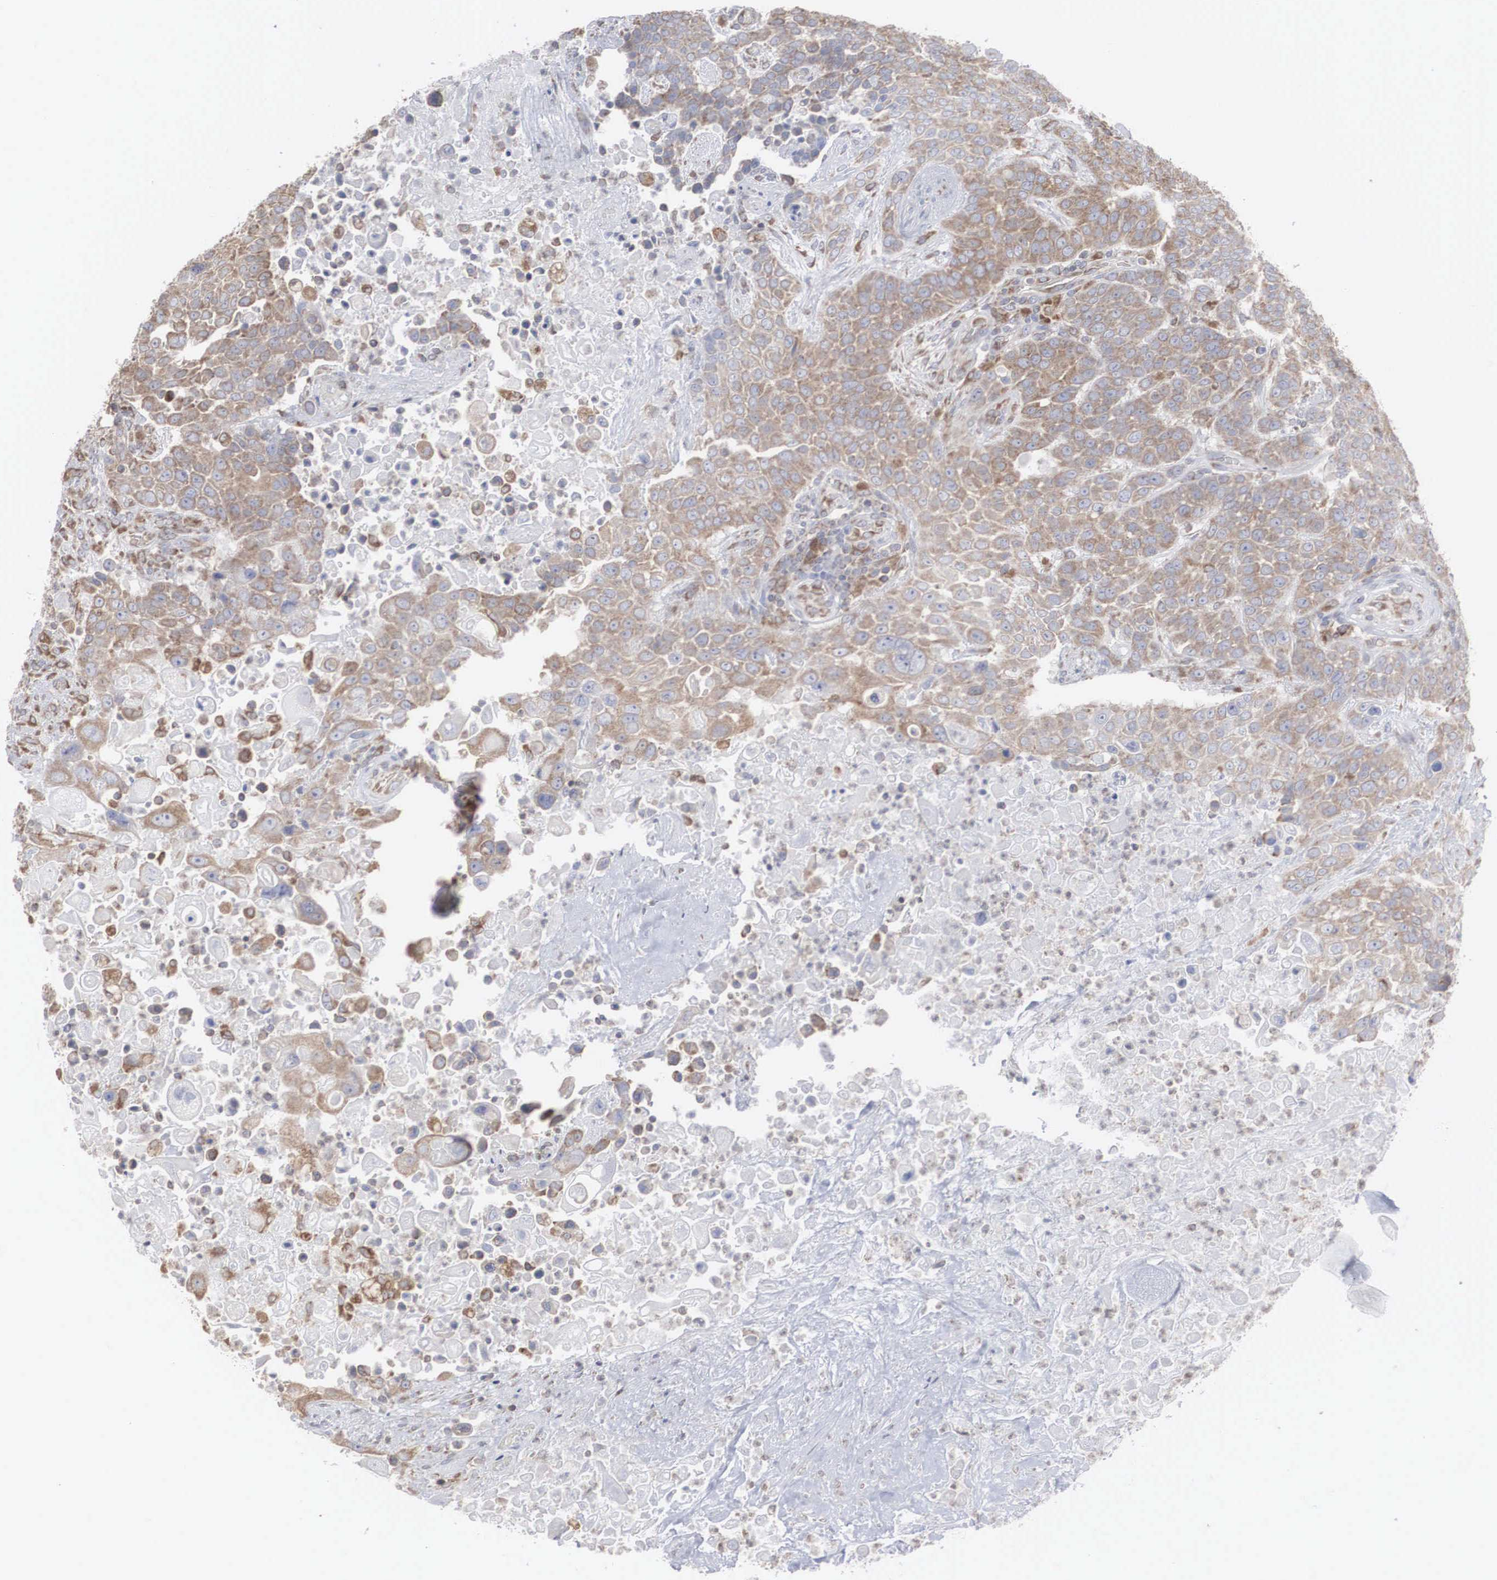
{"staining": {"intensity": "moderate", "quantity": "25%-75%", "location": "cytoplasmic/membranous"}, "tissue": "urothelial cancer", "cell_type": "Tumor cells", "image_type": "cancer", "snomed": [{"axis": "morphology", "description": "Urothelial carcinoma, High grade"}, {"axis": "topography", "description": "Urinary bladder"}], "caption": "IHC histopathology image of neoplastic tissue: urothelial cancer stained using immunohistochemistry (IHC) demonstrates medium levels of moderate protein expression localized specifically in the cytoplasmic/membranous of tumor cells, appearing as a cytoplasmic/membranous brown color.", "gene": "MIA2", "patient": {"sex": "male", "age": 74}}